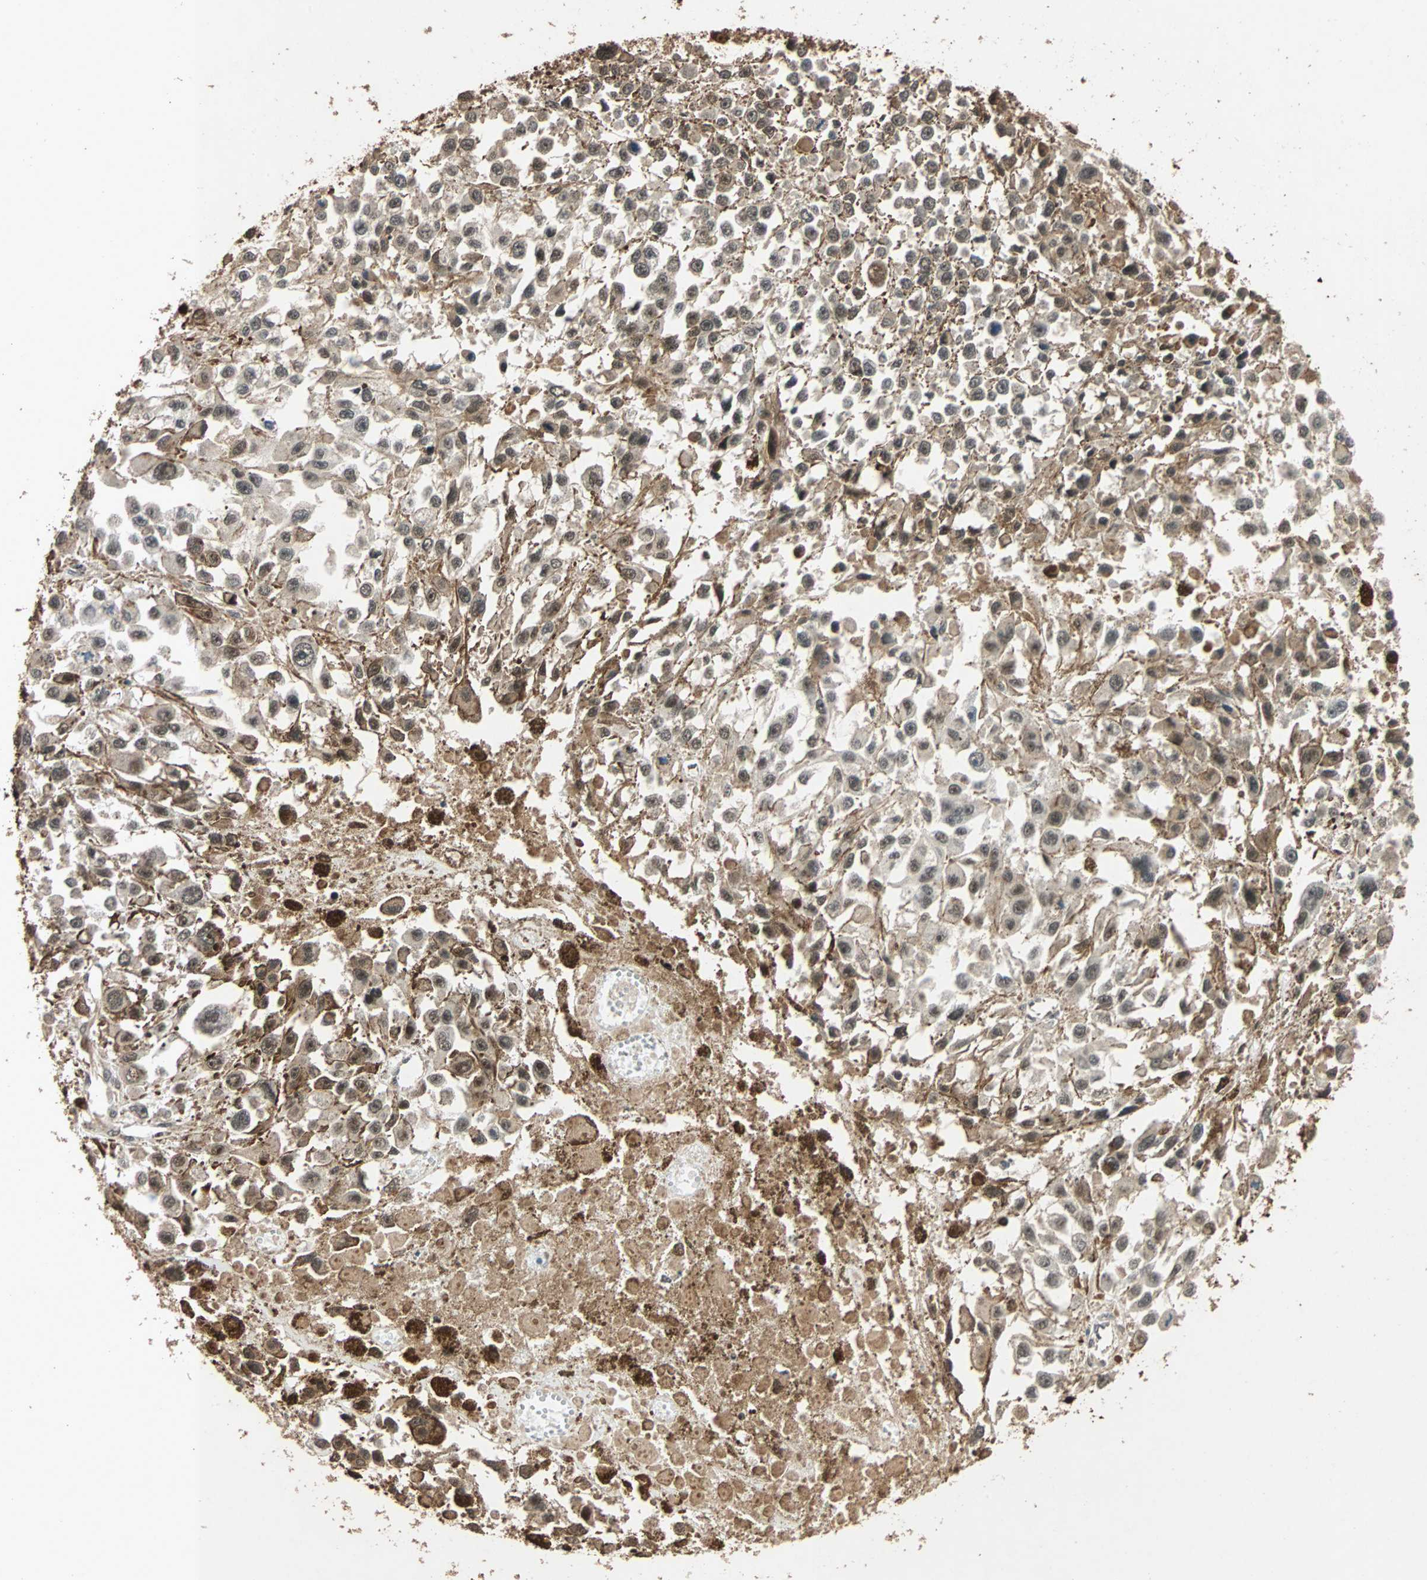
{"staining": {"intensity": "moderate", "quantity": ">75%", "location": "cytoplasmic/membranous,nuclear"}, "tissue": "melanoma", "cell_type": "Tumor cells", "image_type": "cancer", "snomed": [{"axis": "morphology", "description": "Malignant melanoma, Metastatic site"}, {"axis": "topography", "description": "Lymph node"}], "caption": "Melanoma stained with a protein marker shows moderate staining in tumor cells.", "gene": "CDC5L", "patient": {"sex": "male", "age": 59}}